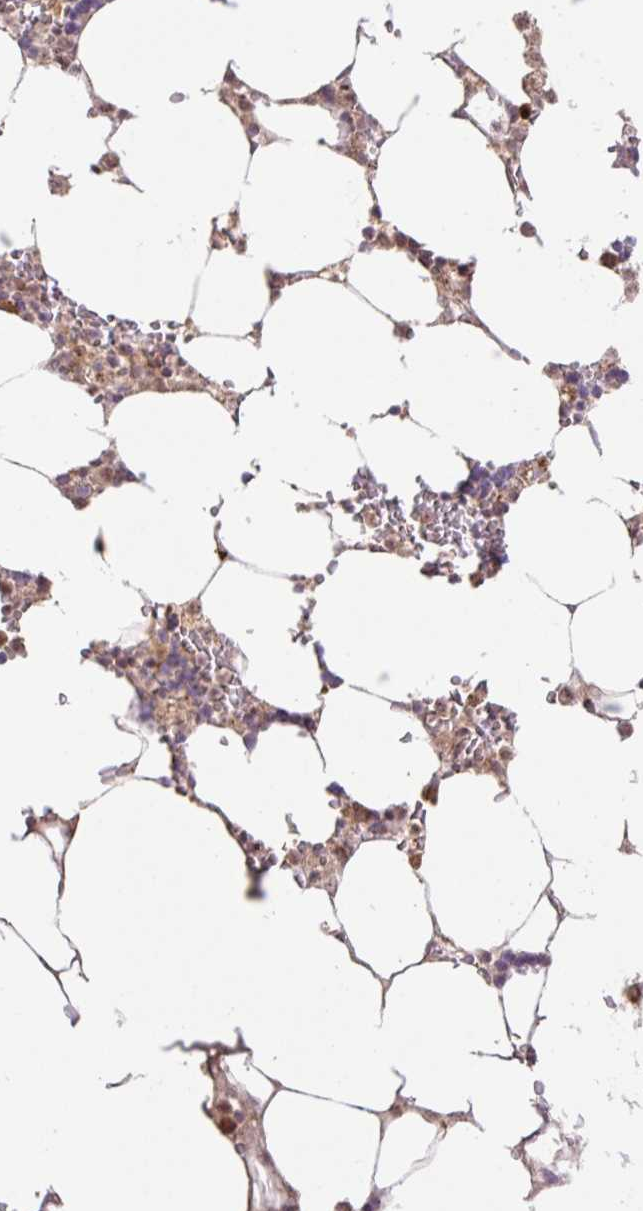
{"staining": {"intensity": "moderate", "quantity": "<25%", "location": "nuclear"}, "tissue": "bone marrow", "cell_type": "Hematopoietic cells", "image_type": "normal", "snomed": [{"axis": "morphology", "description": "Normal tissue, NOS"}, {"axis": "topography", "description": "Bone marrow"}], "caption": "Immunohistochemical staining of unremarkable bone marrow shows moderate nuclear protein expression in about <25% of hematopoietic cells.", "gene": "VPS25", "patient": {"sex": "male", "age": 64}}